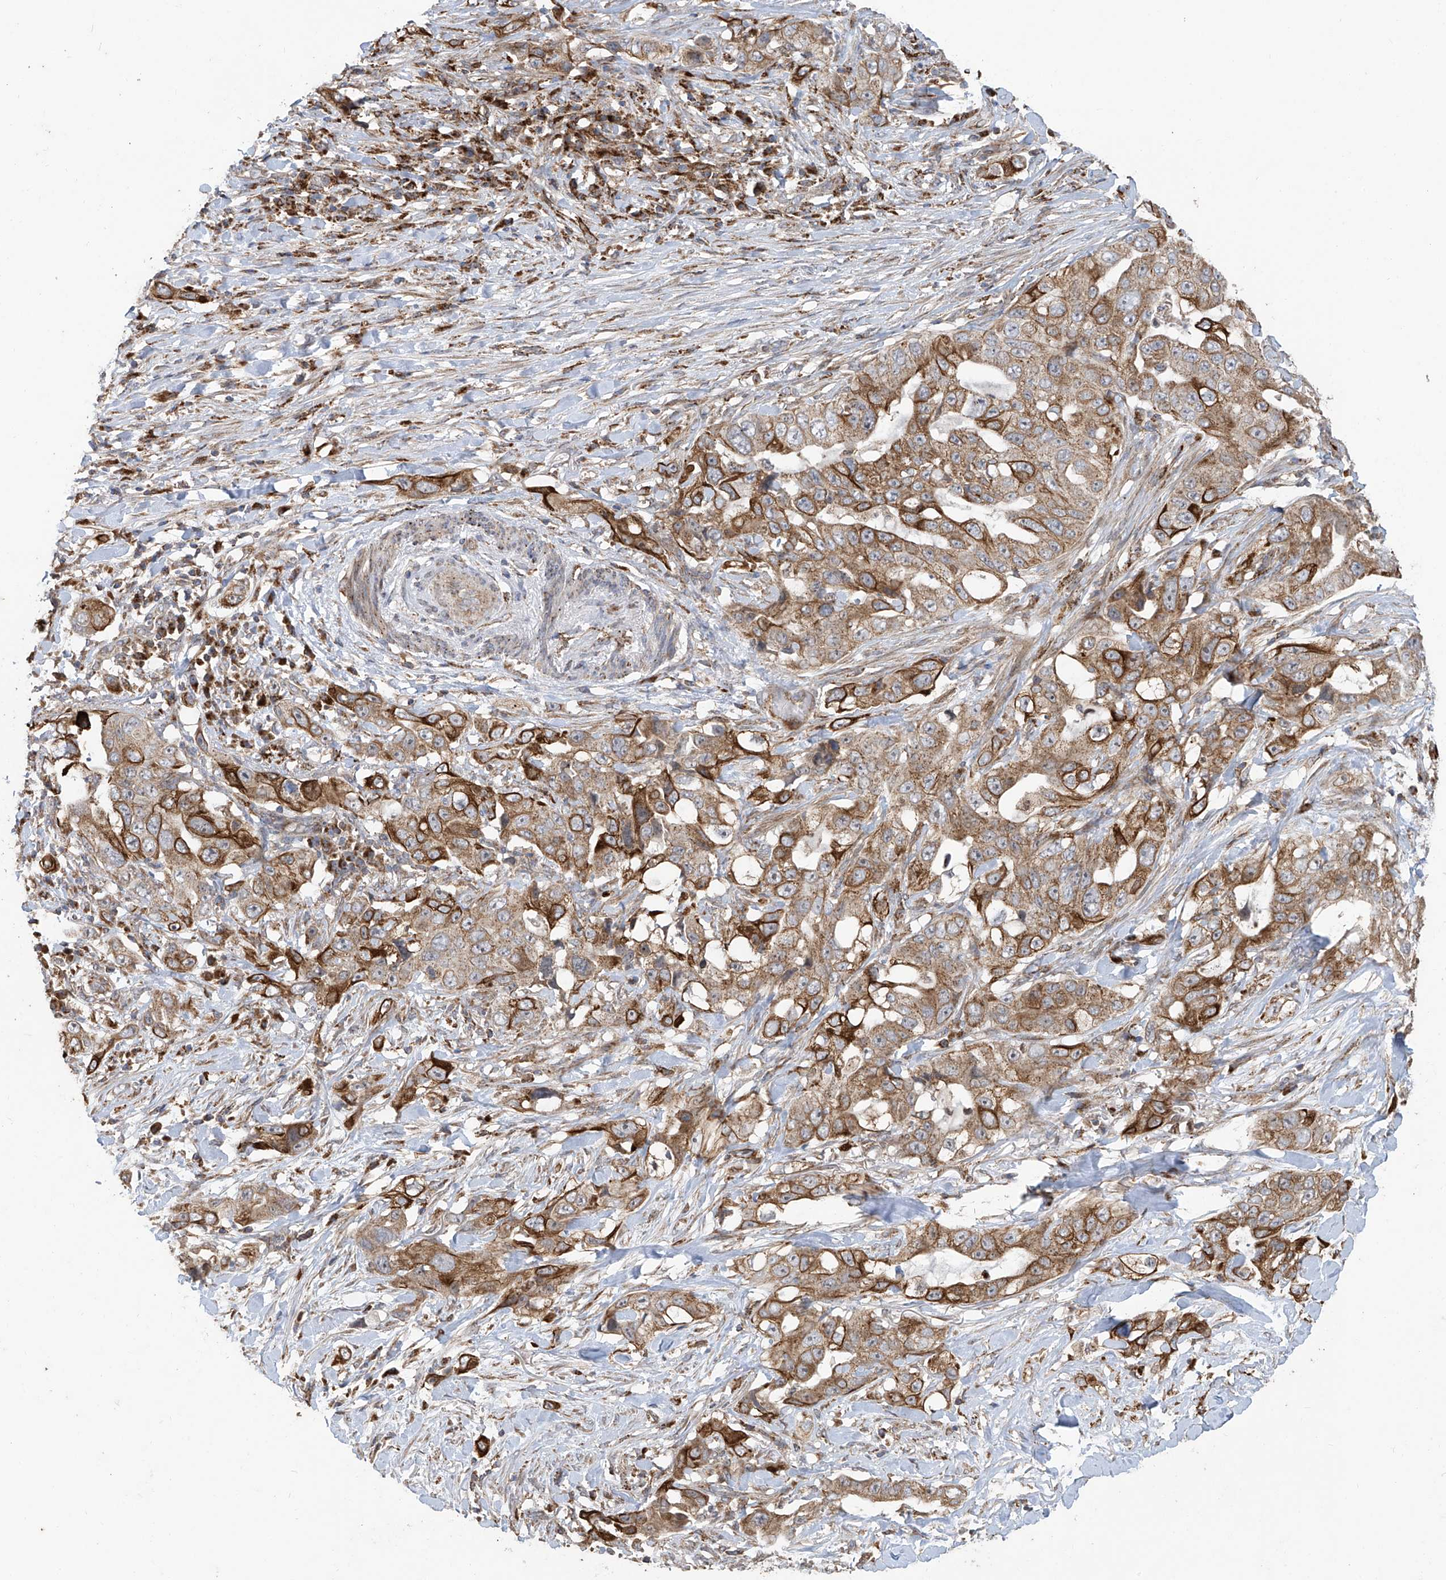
{"staining": {"intensity": "moderate", "quantity": ">75%", "location": "cytoplasmic/membranous"}, "tissue": "lung cancer", "cell_type": "Tumor cells", "image_type": "cancer", "snomed": [{"axis": "morphology", "description": "Adenocarcinoma, NOS"}, {"axis": "topography", "description": "Lung"}], "caption": "The photomicrograph reveals staining of adenocarcinoma (lung), revealing moderate cytoplasmic/membranous protein positivity (brown color) within tumor cells. The staining was performed using DAB to visualize the protein expression in brown, while the nuclei were stained in blue with hematoxylin (Magnification: 20x).", "gene": "C2orf74", "patient": {"sex": "female", "age": 51}}